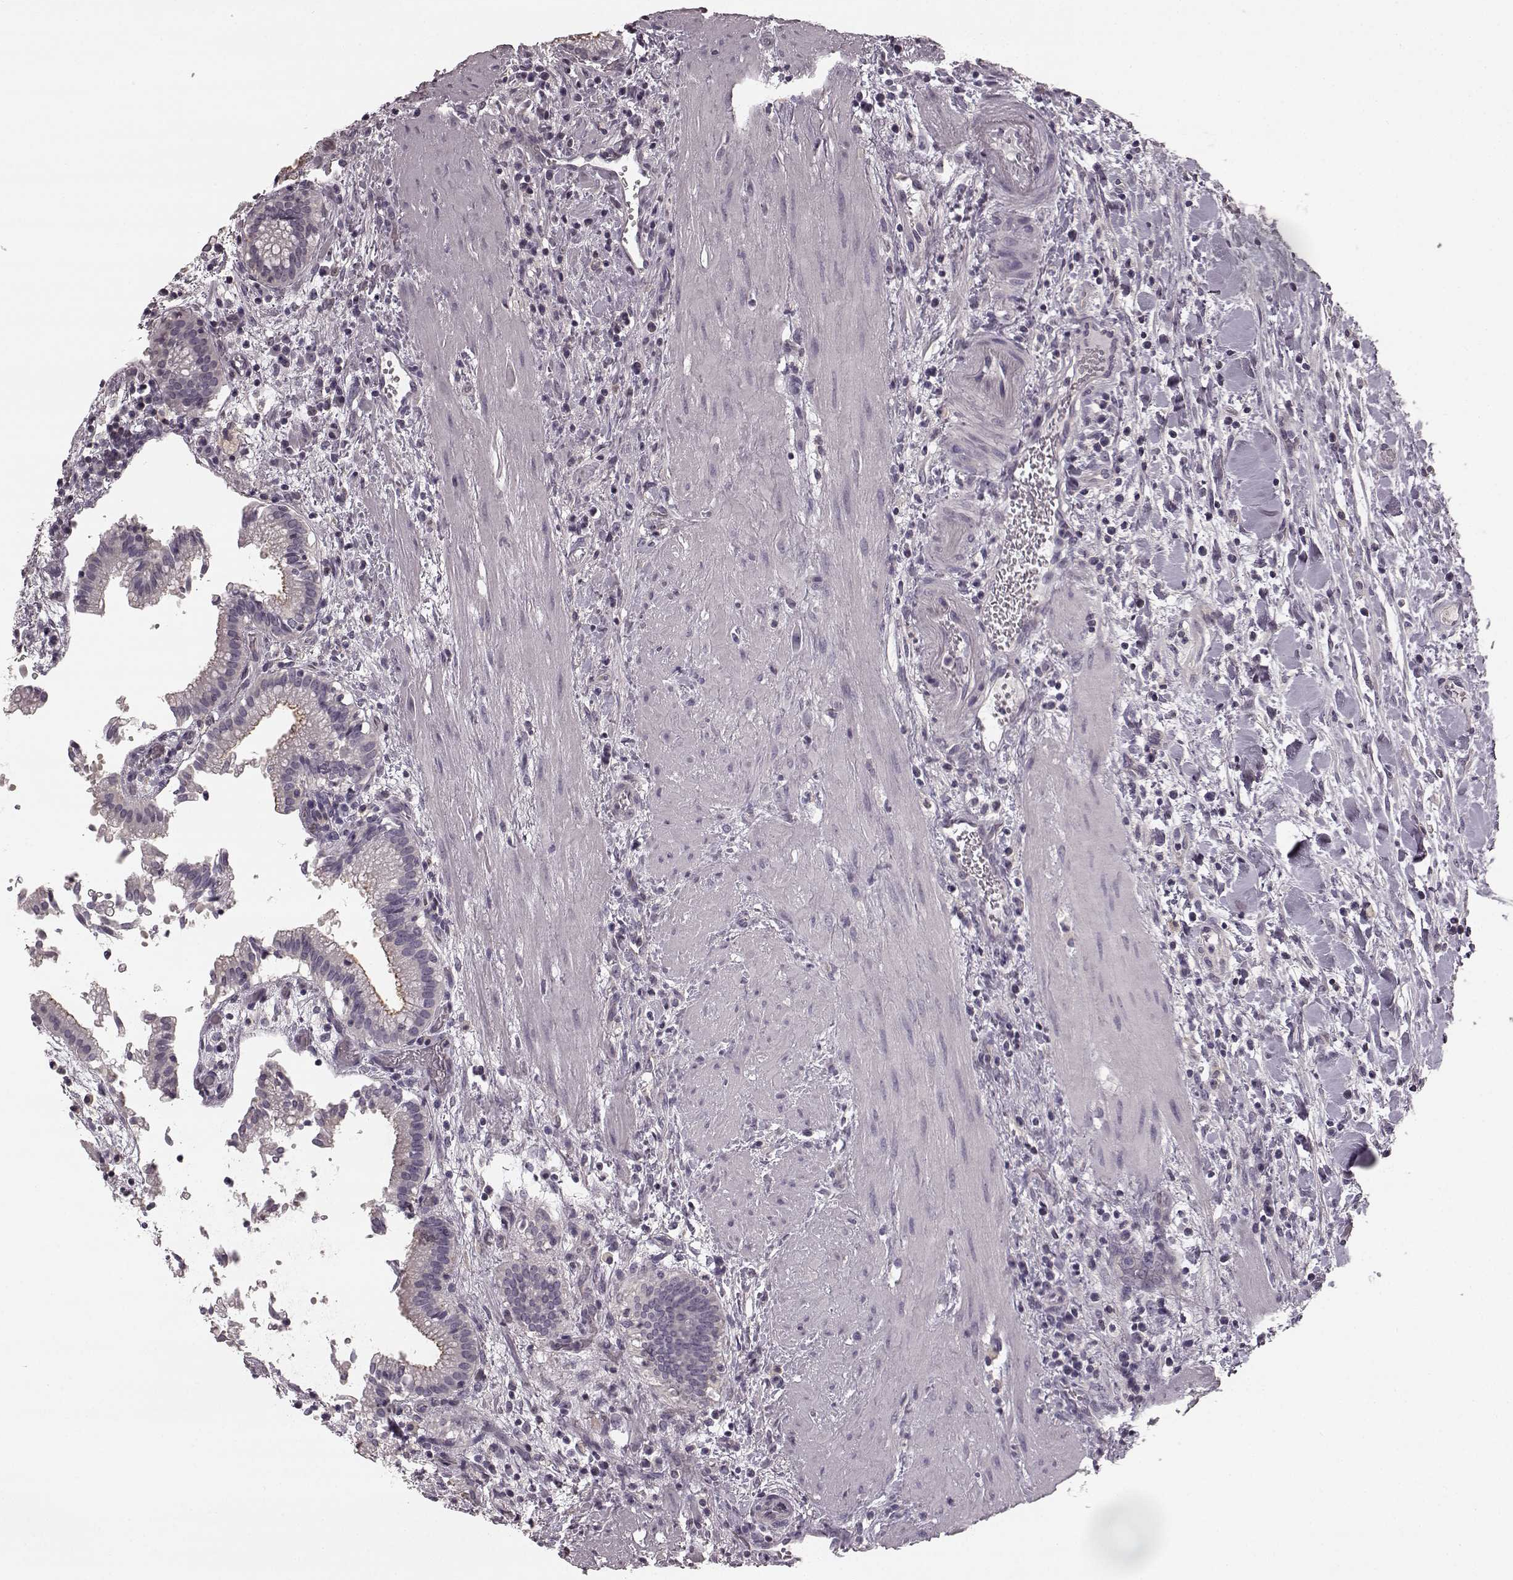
{"staining": {"intensity": "moderate", "quantity": "25%-75%", "location": "cytoplasmic/membranous"}, "tissue": "gallbladder", "cell_type": "Glandular cells", "image_type": "normal", "snomed": [{"axis": "morphology", "description": "Normal tissue, NOS"}, {"axis": "topography", "description": "Gallbladder"}], "caption": "Protein expression analysis of benign gallbladder reveals moderate cytoplasmic/membranous positivity in about 25%-75% of glandular cells. (Stains: DAB in brown, nuclei in blue, Microscopy: brightfield microscopy at high magnification).", "gene": "PRKCE", "patient": {"sex": "male", "age": 42}}